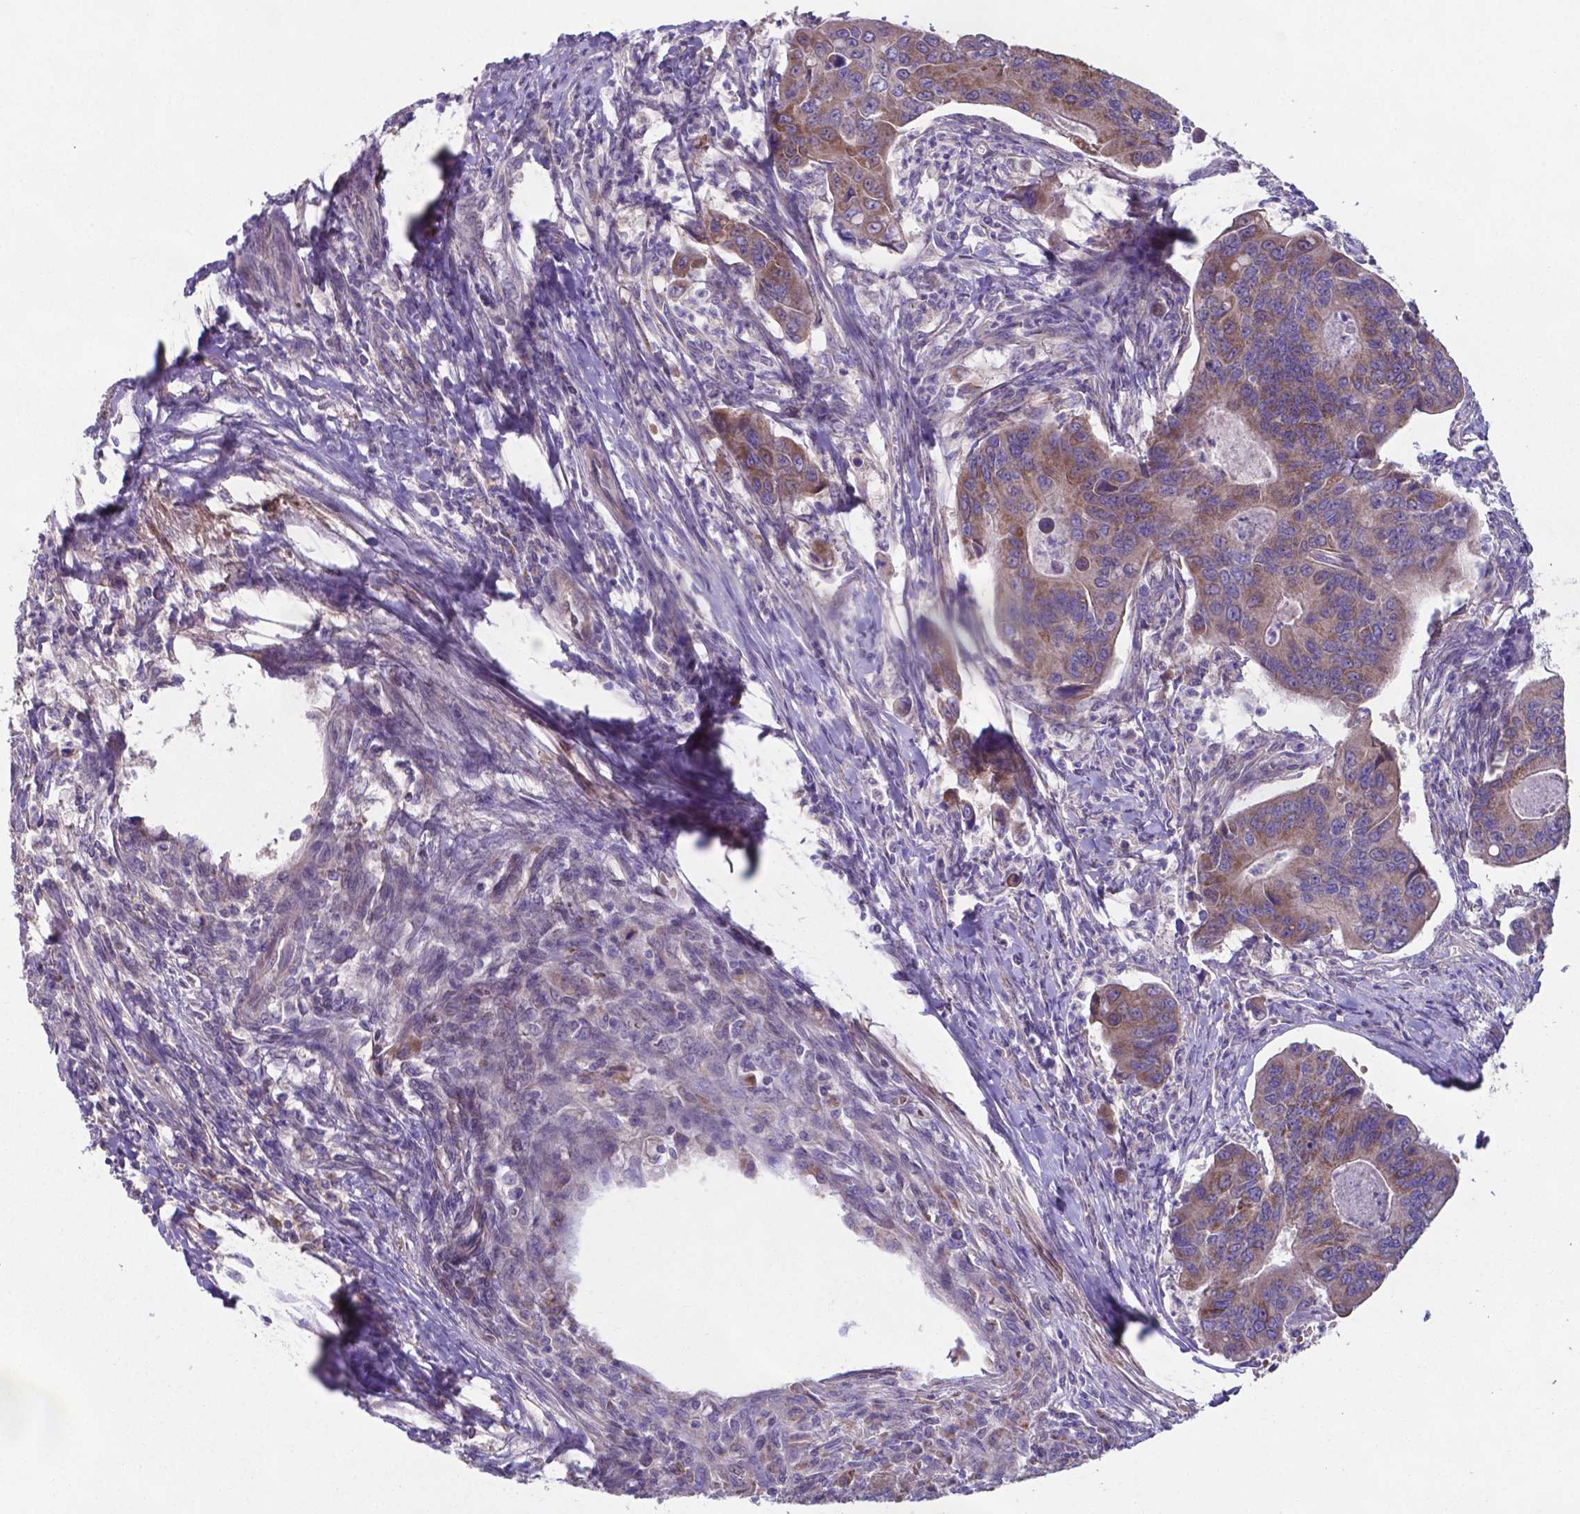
{"staining": {"intensity": "moderate", "quantity": ">75%", "location": "cytoplasmic/membranous"}, "tissue": "colorectal cancer", "cell_type": "Tumor cells", "image_type": "cancer", "snomed": [{"axis": "morphology", "description": "Adenocarcinoma, NOS"}, {"axis": "topography", "description": "Colon"}], "caption": "Immunohistochemical staining of colorectal adenocarcinoma displays medium levels of moderate cytoplasmic/membranous protein expression in approximately >75% of tumor cells.", "gene": "TYRO3", "patient": {"sex": "female", "age": 67}}